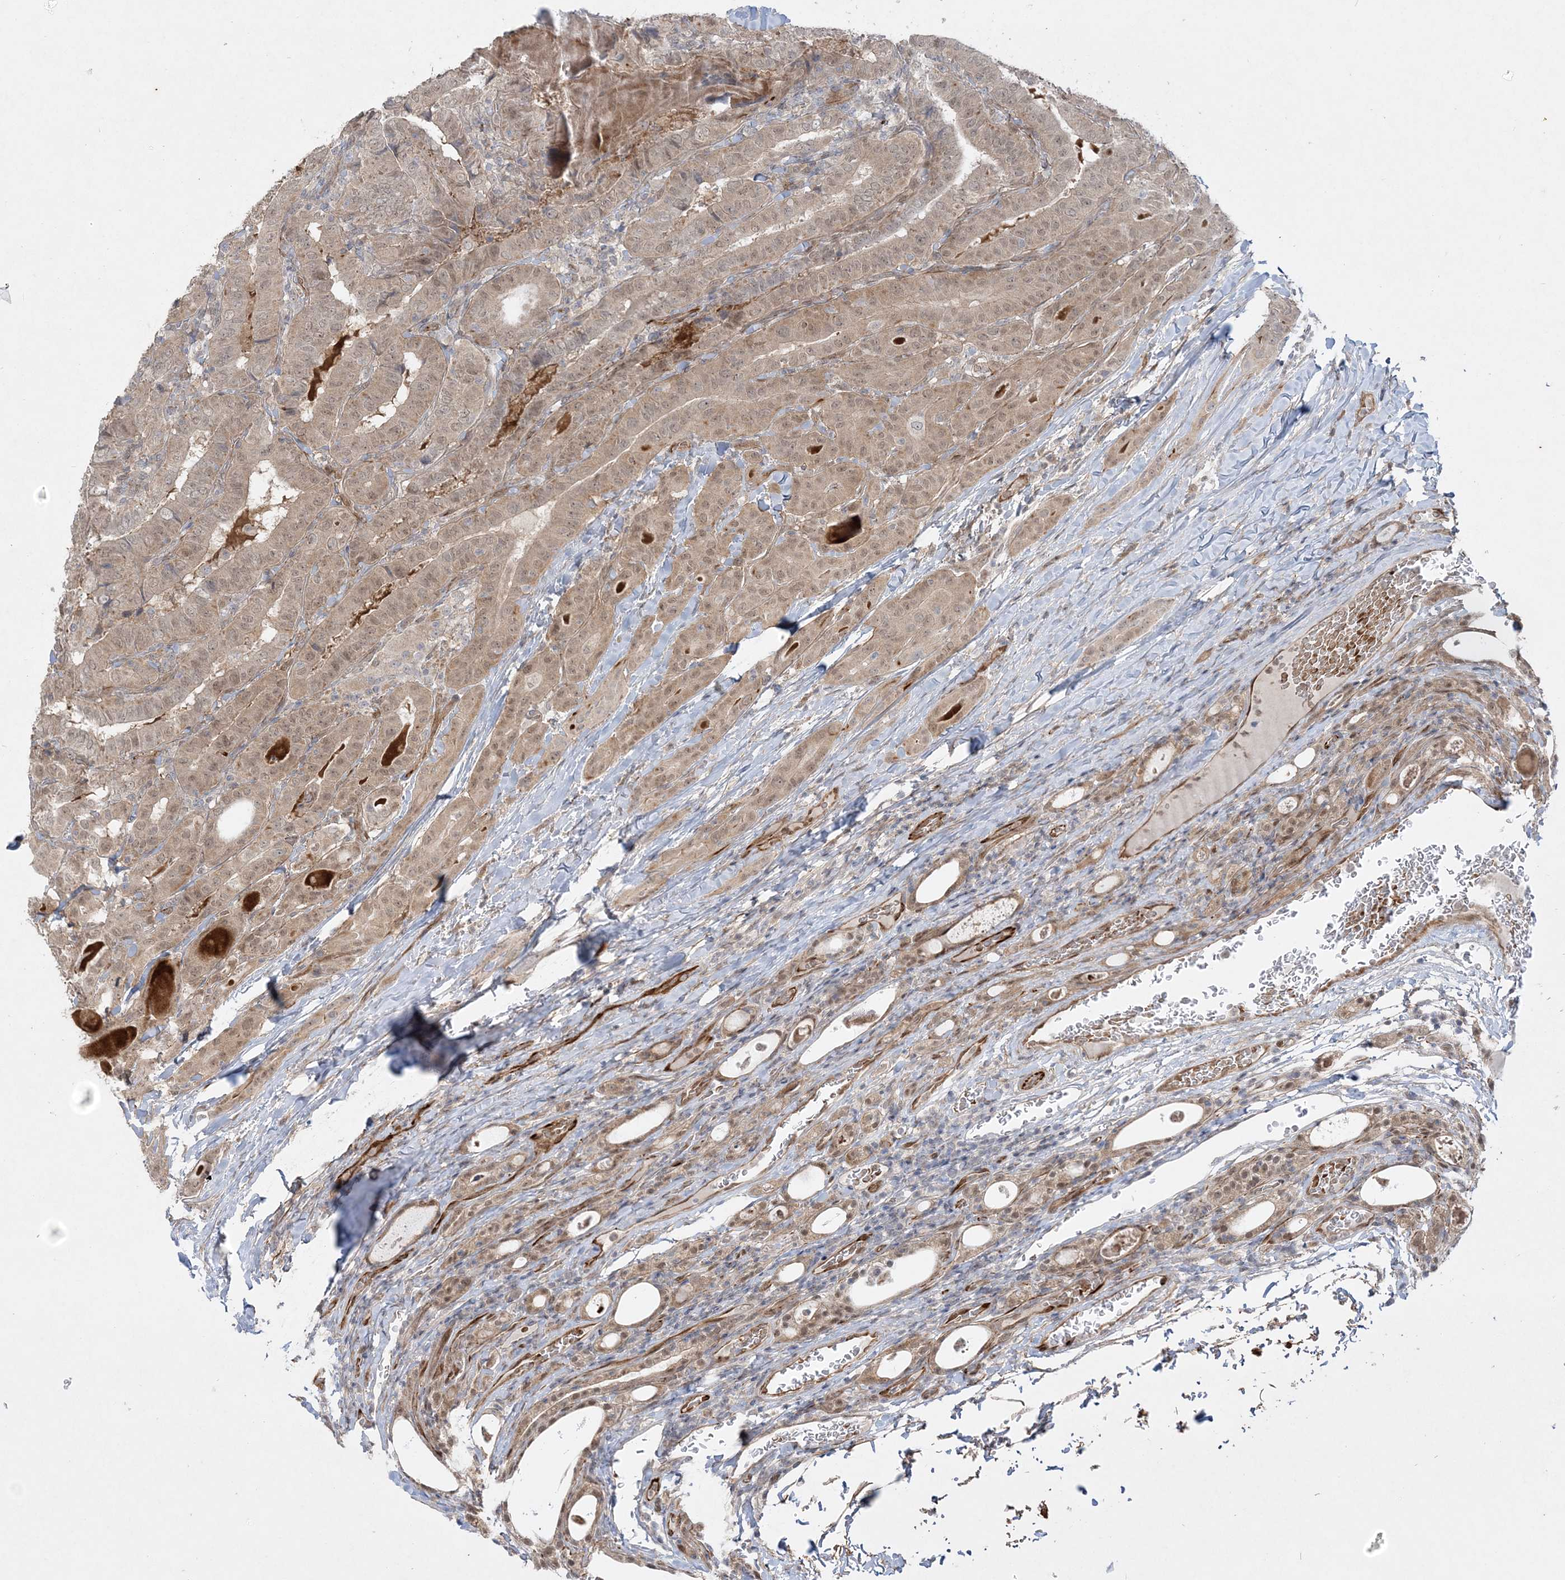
{"staining": {"intensity": "moderate", "quantity": ">75%", "location": "cytoplasmic/membranous"}, "tissue": "thyroid cancer", "cell_type": "Tumor cells", "image_type": "cancer", "snomed": [{"axis": "morphology", "description": "Papillary adenocarcinoma, NOS"}, {"axis": "topography", "description": "Thyroid gland"}], "caption": "Immunohistochemistry (IHC) (DAB) staining of thyroid papillary adenocarcinoma shows moderate cytoplasmic/membranous protein expression in about >75% of tumor cells.", "gene": "INPP1", "patient": {"sex": "female", "age": 72}}